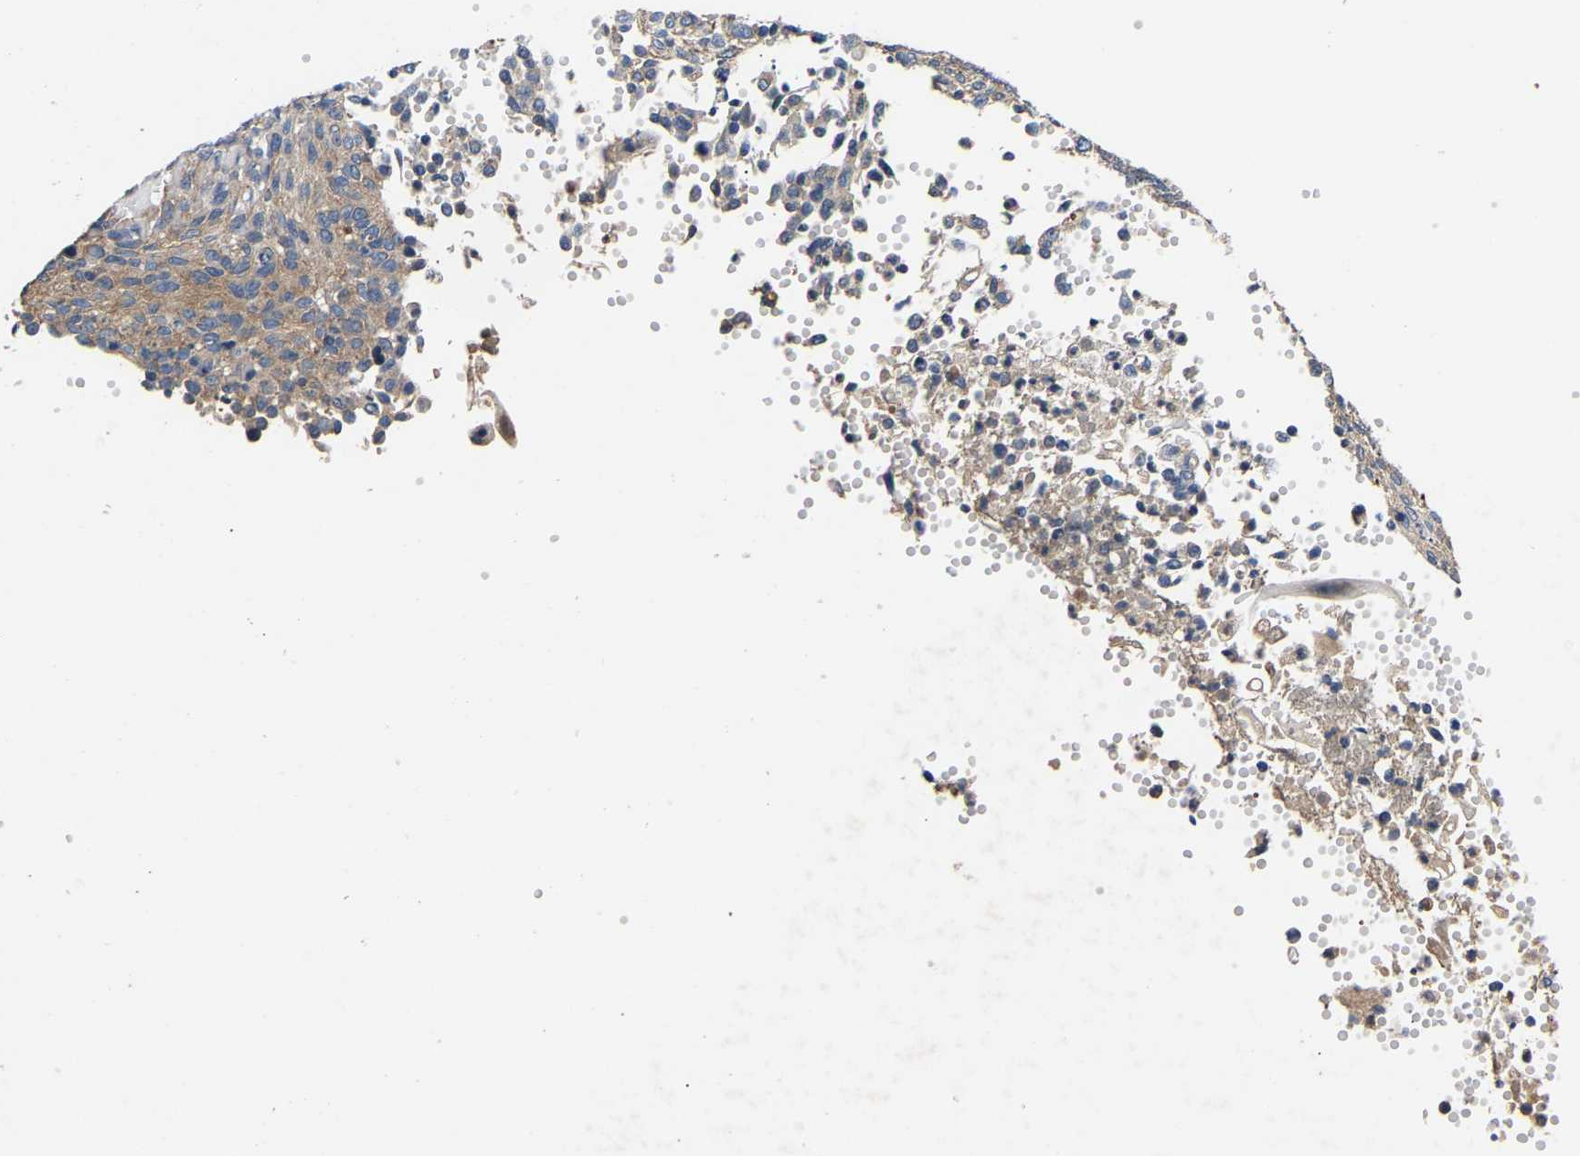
{"staining": {"intensity": "weak", "quantity": "25%-75%", "location": "cytoplasmic/membranous"}, "tissue": "cervical cancer", "cell_type": "Tumor cells", "image_type": "cancer", "snomed": [{"axis": "morphology", "description": "Squamous cell carcinoma, NOS"}, {"axis": "topography", "description": "Cervix"}], "caption": "Immunohistochemical staining of human cervical squamous cell carcinoma reveals low levels of weak cytoplasmic/membranous staining in about 25%-75% of tumor cells. The protein of interest is stained brown, and the nuclei are stained in blue (DAB IHC with brightfield microscopy, high magnification).", "gene": "AIMP2", "patient": {"sex": "female", "age": 70}}